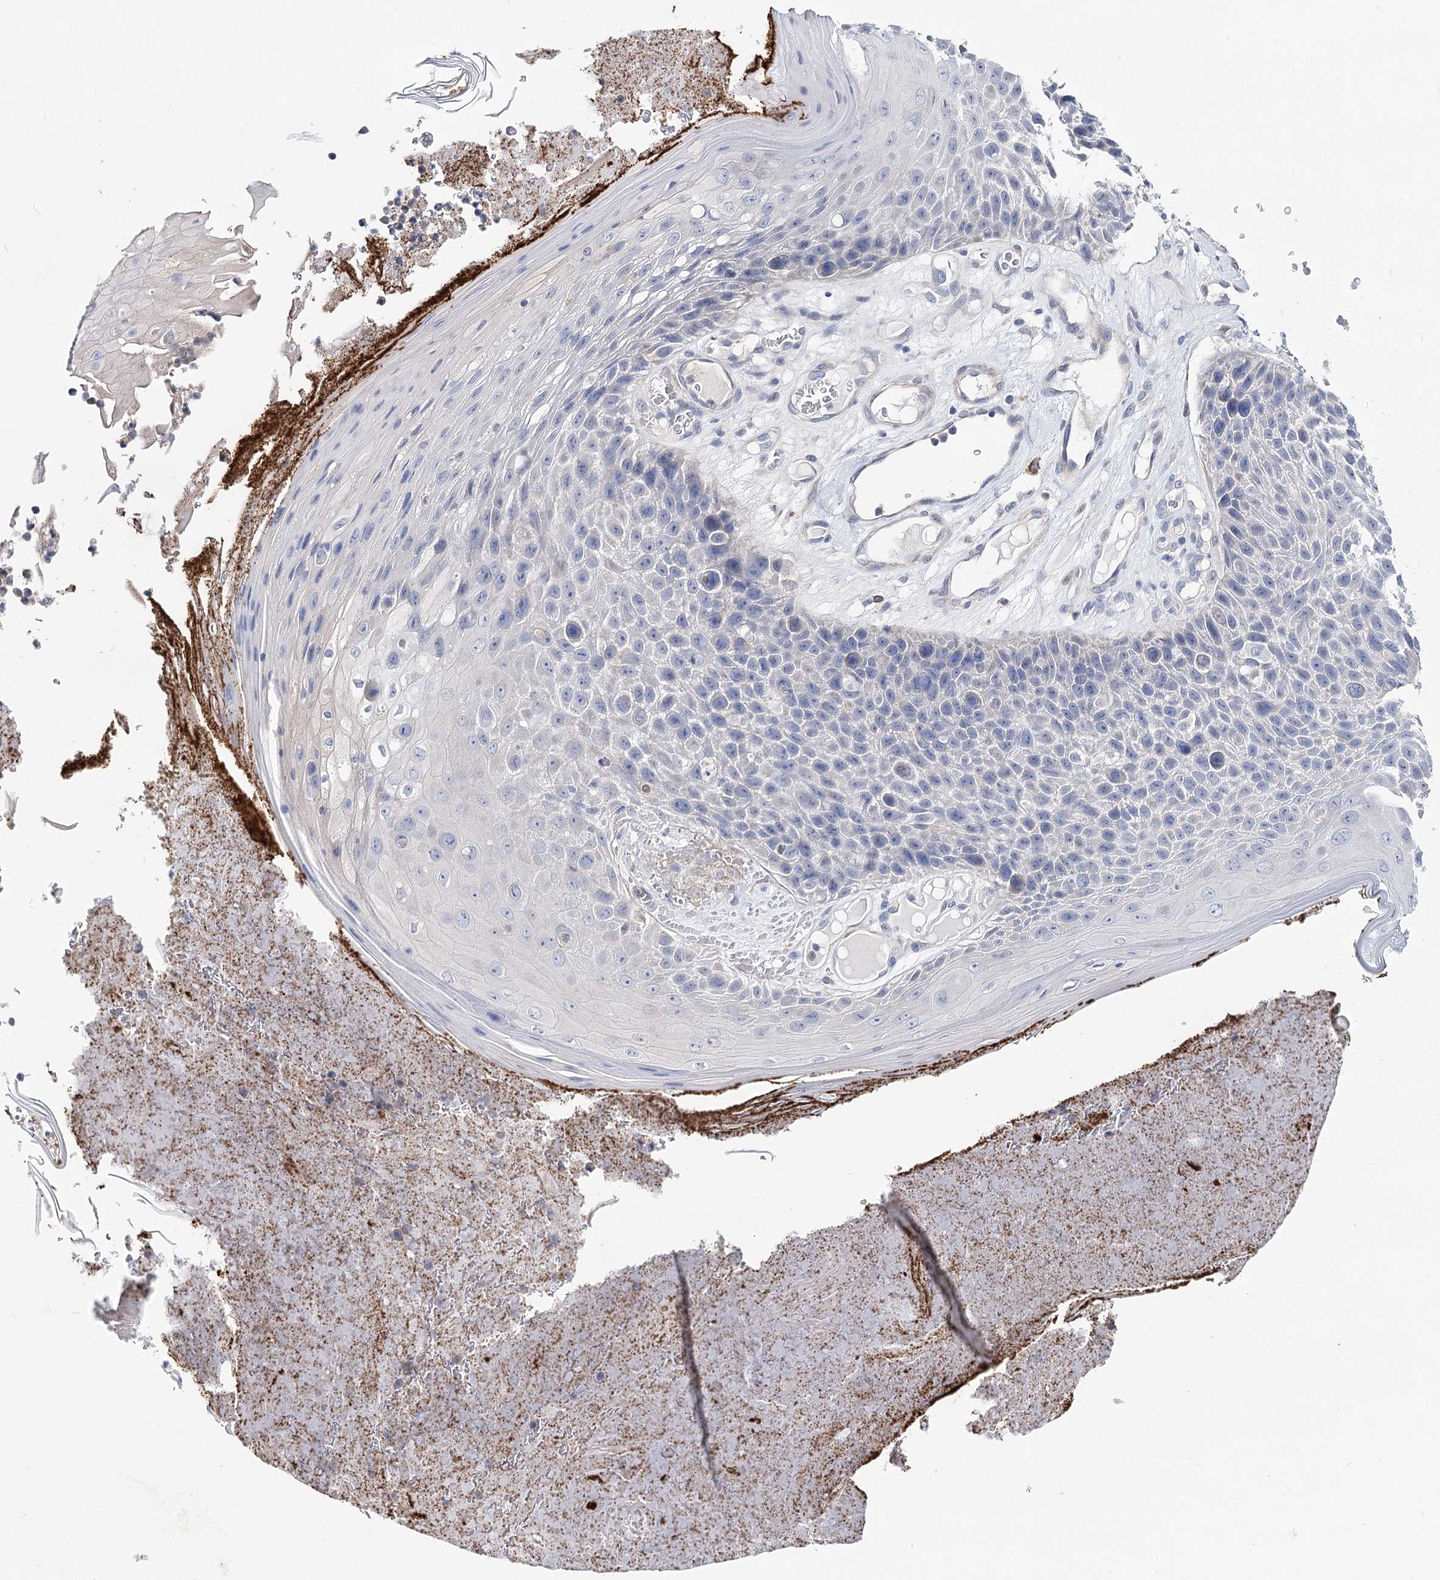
{"staining": {"intensity": "negative", "quantity": "none", "location": "none"}, "tissue": "skin cancer", "cell_type": "Tumor cells", "image_type": "cancer", "snomed": [{"axis": "morphology", "description": "Squamous cell carcinoma, NOS"}, {"axis": "topography", "description": "Skin"}], "caption": "This is a photomicrograph of IHC staining of squamous cell carcinoma (skin), which shows no positivity in tumor cells.", "gene": "UGP2", "patient": {"sex": "female", "age": 88}}